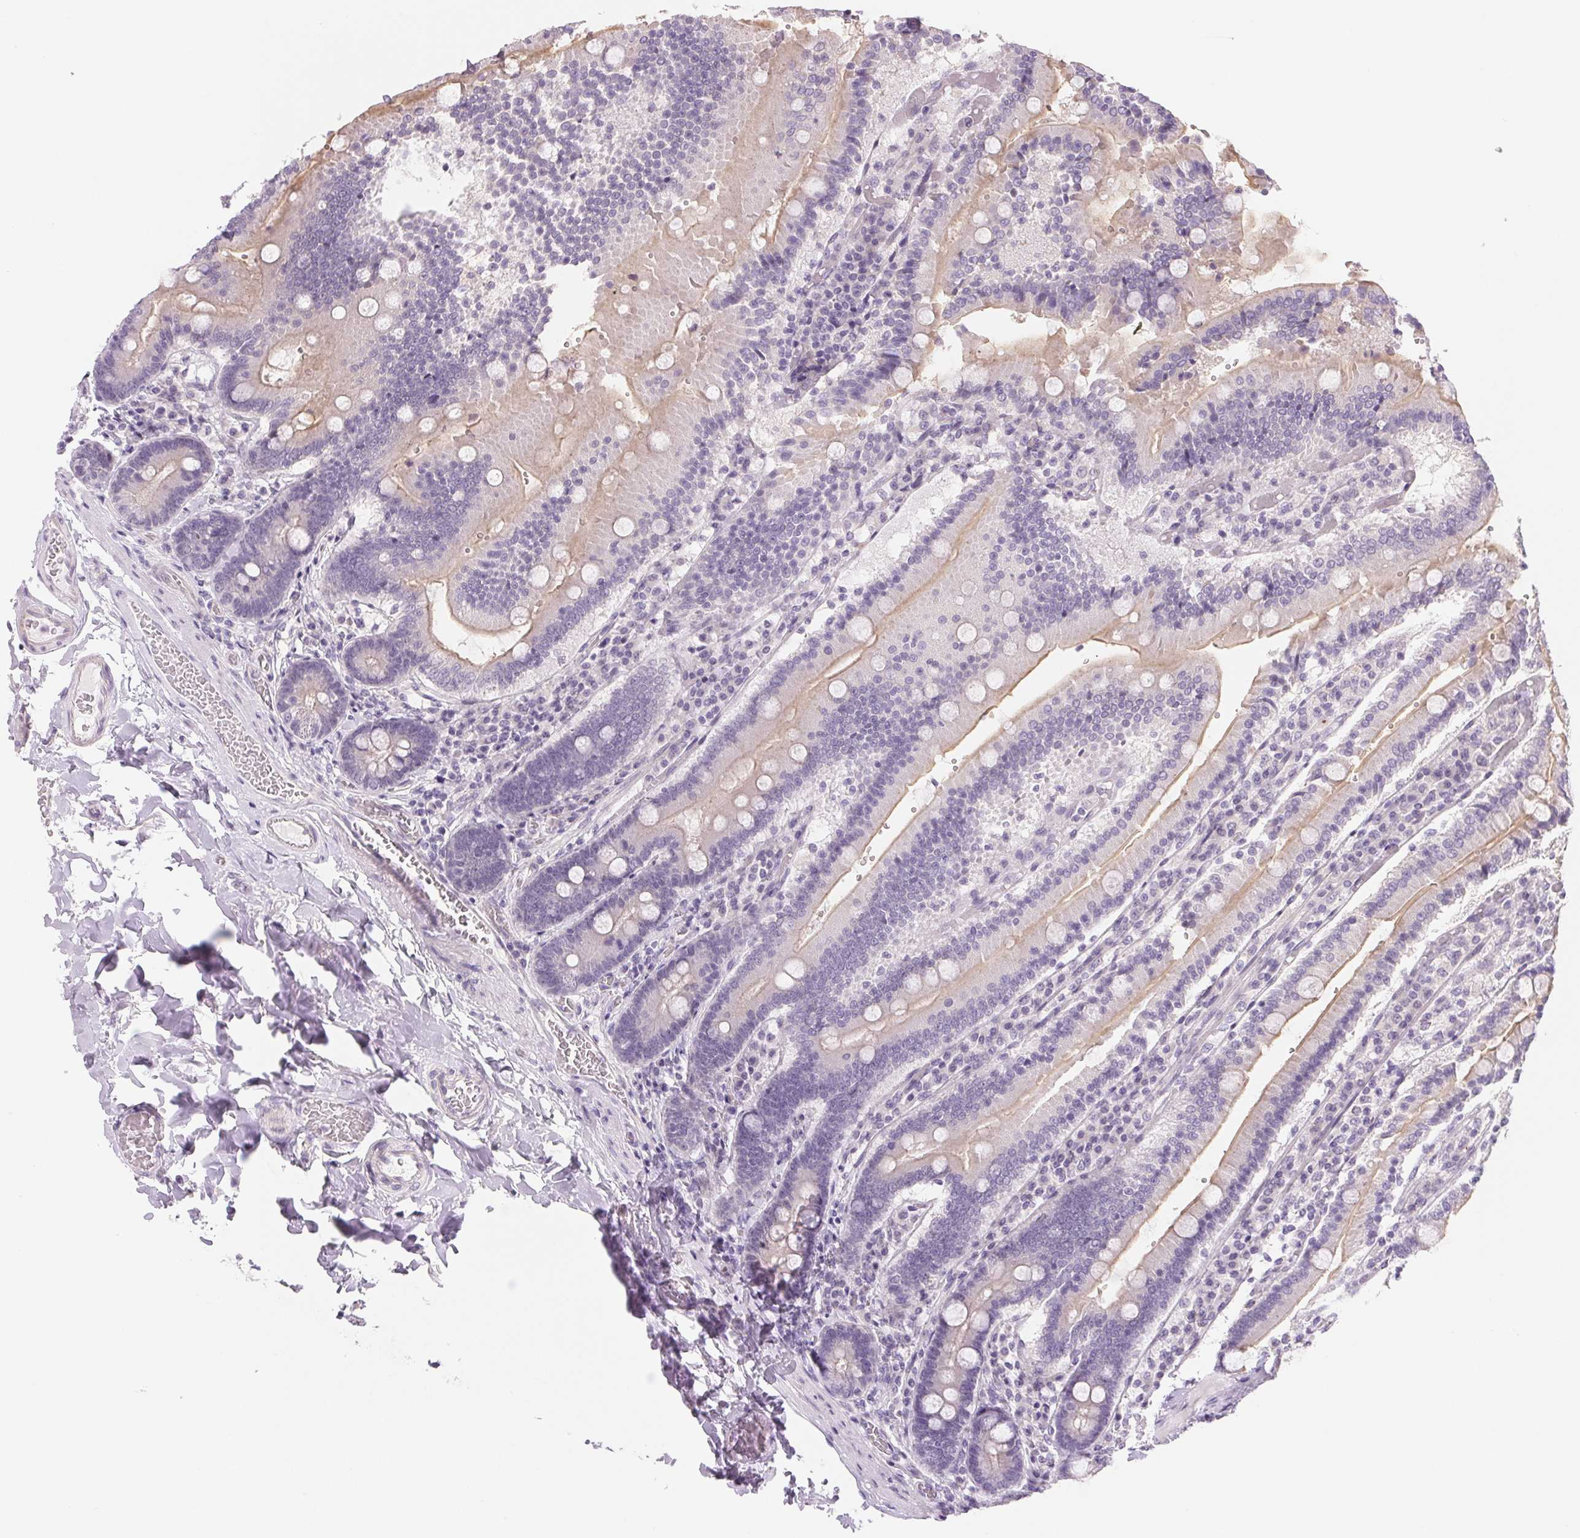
{"staining": {"intensity": "moderate", "quantity": "<25%", "location": "cytoplasmic/membranous"}, "tissue": "duodenum", "cell_type": "Glandular cells", "image_type": "normal", "snomed": [{"axis": "morphology", "description": "Normal tissue, NOS"}, {"axis": "topography", "description": "Duodenum"}], "caption": "Immunohistochemistry (IHC) photomicrograph of unremarkable human duodenum stained for a protein (brown), which shows low levels of moderate cytoplasmic/membranous staining in about <25% of glandular cells.", "gene": "CCDC168", "patient": {"sex": "female", "age": 62}}